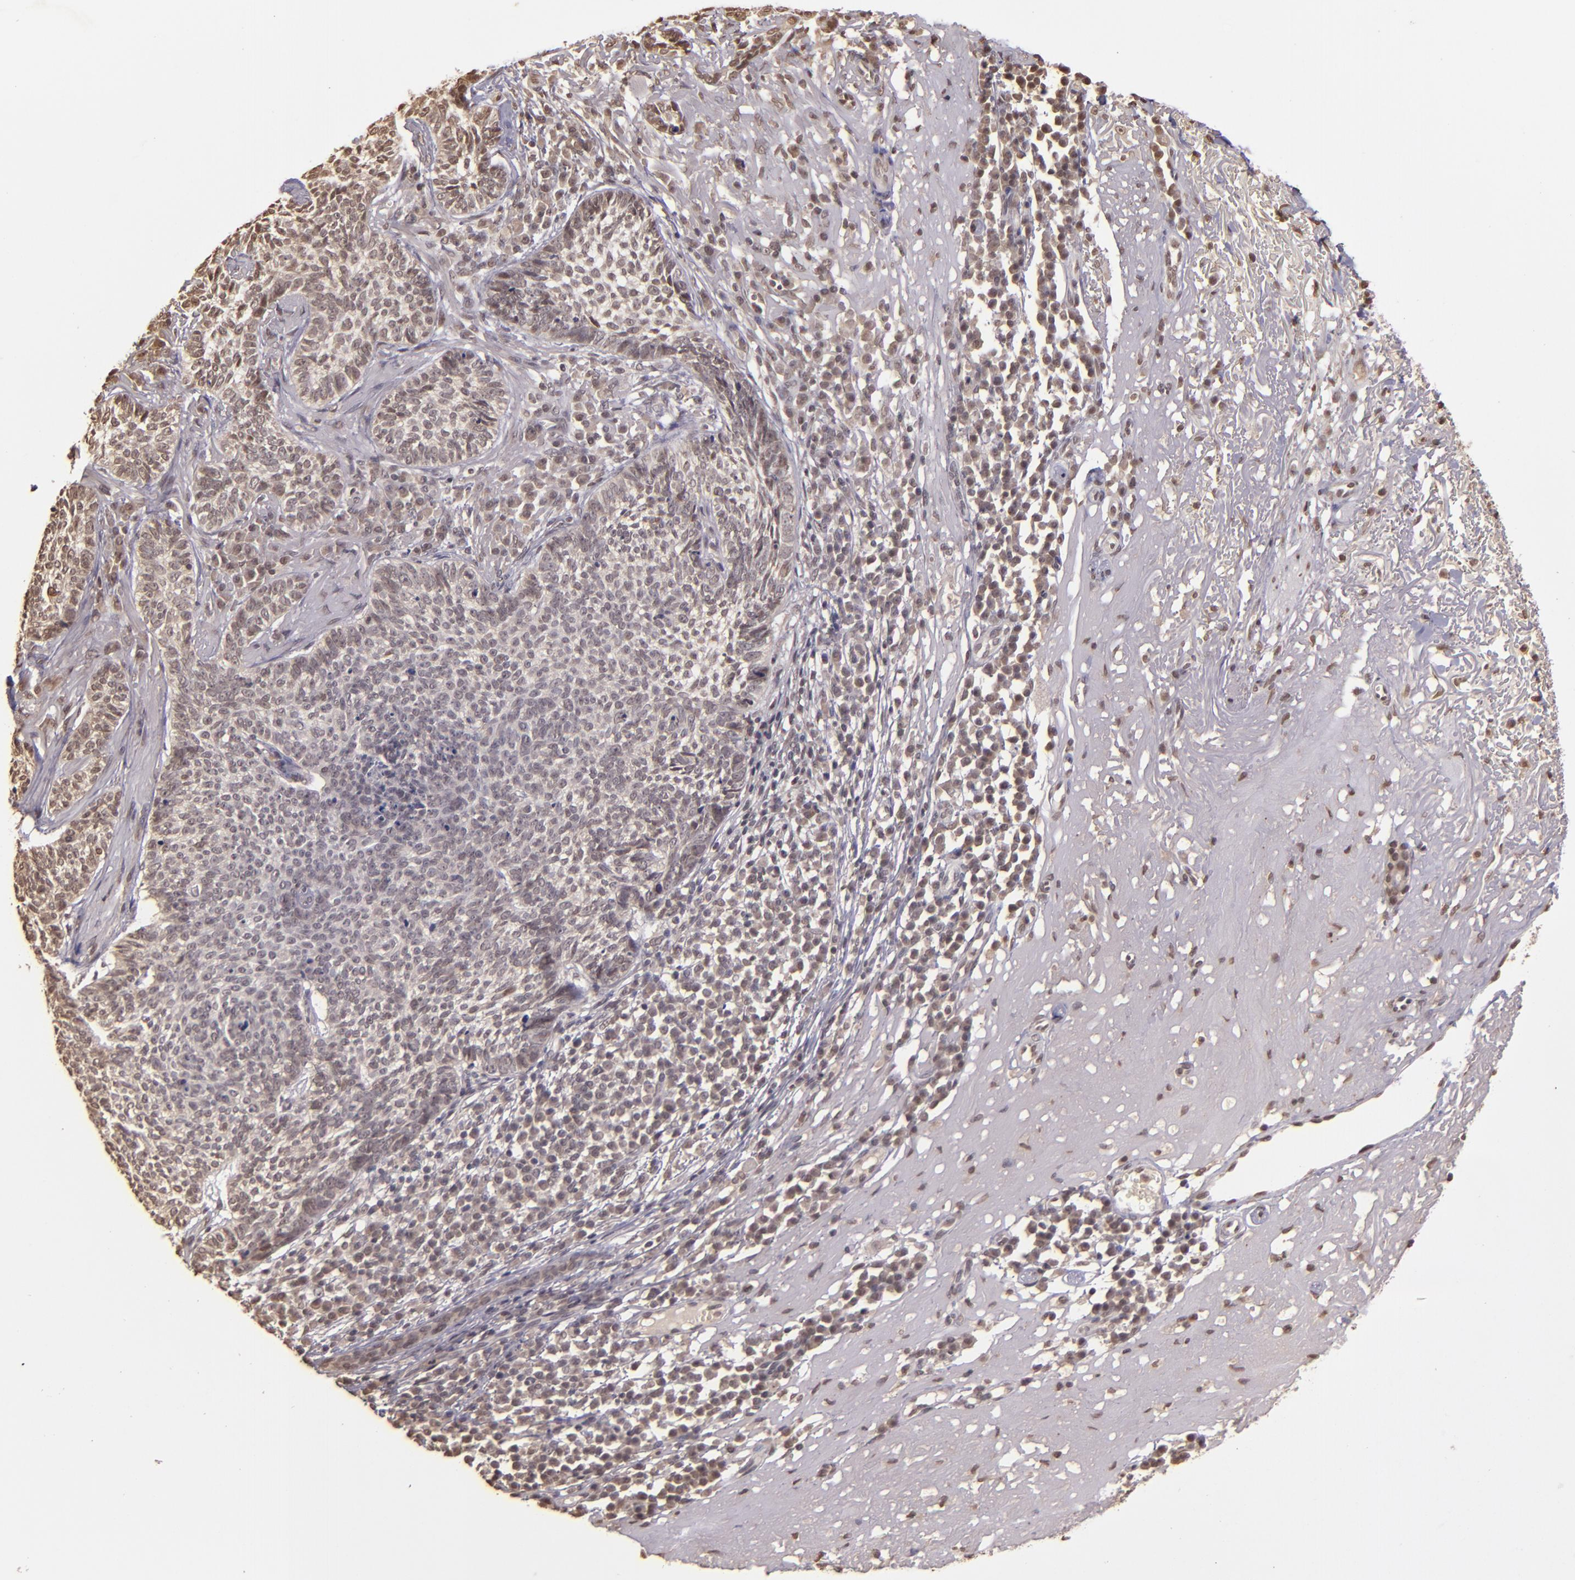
{"staining": {"intensity": "negative", "quantity": "none", "location": "none"}, "tissue": "skin cancer", "cell_type": "Tumor cells", "image_type": "cancer", "snomed": [{"axis": "morphology", "description": "Basal cell carcinoma"}, {"axis": "topography", "description": "Skin"}], "caption": "Immunohistochemistry (IHC) photomicrograph of neoplastic tissue: skin basal cell carcinoma stained with DAB exhibits no significant protein staining in tumor cells. (DAB (3,3'-diaminobenzidine) immunohistochemistry (IHC) with hematoxylin counter stain).", "gene": "CUL1", "patient": {"sex": "female", "age": 89}}